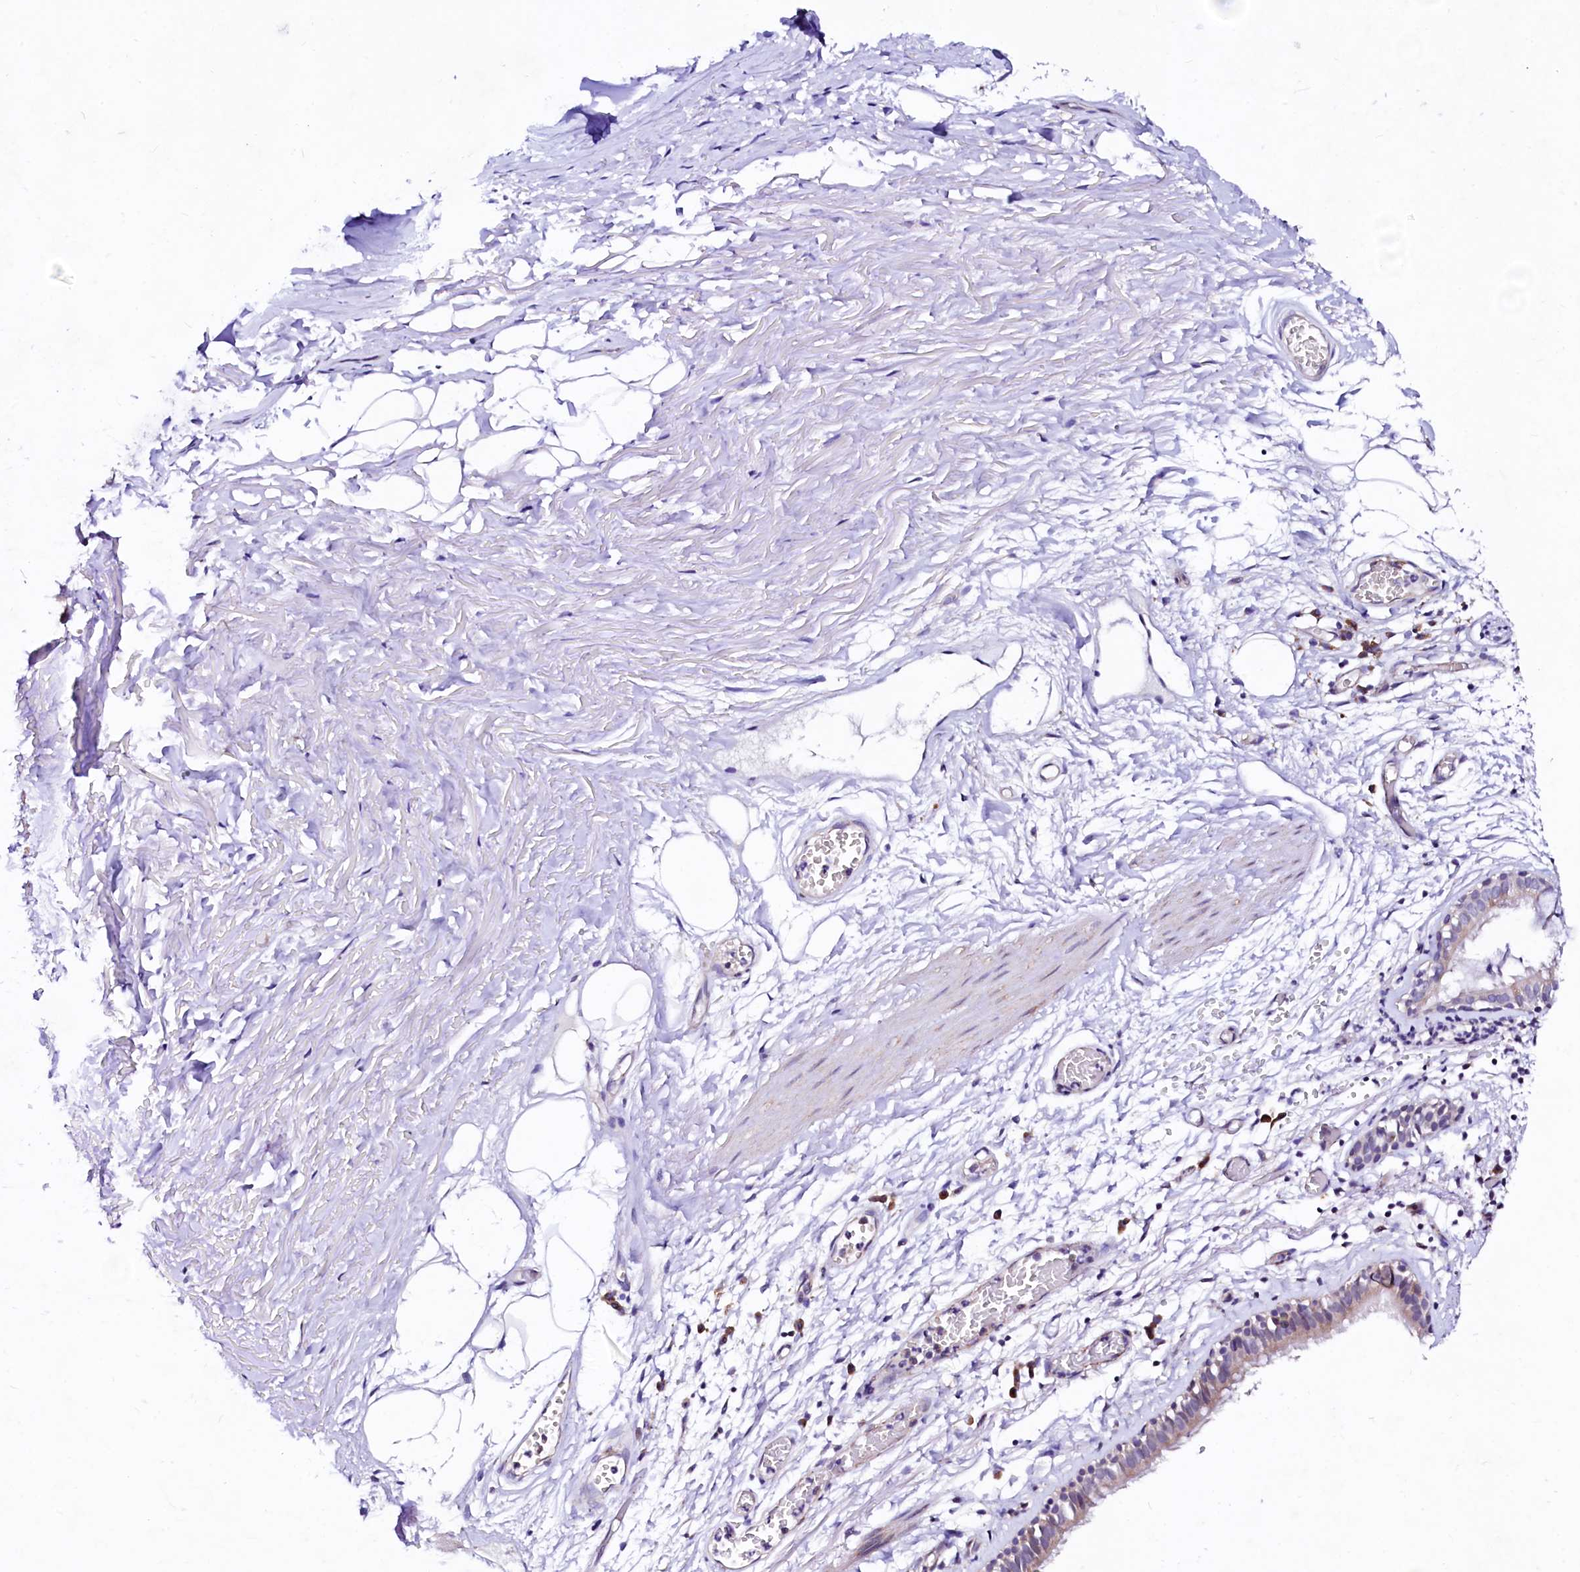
{"staining": {"intensity": "weak", "quantity": "25%-75%", "location": "cytoplasmic/membranous"}, "tissue": "bronchus", "cell_type": "Respiratory epithelial cells", "image_type": "normal", "snomed": [{"axis": "morphology", "description": "Normal tissue, NOS"}, {"axis": "topography", "description": "Bronchus"}, {"axis": "topography", "description": "Lung"}], "caption": "Approximately 25%-75% of respiratory epithelial cells in benign bronchus show weak cytoplasmic/membranous protein staining as visualized by brown immunohistochemical staining.", "gene": "GPR176", "patient": {"sex": "male", "age": 56}}